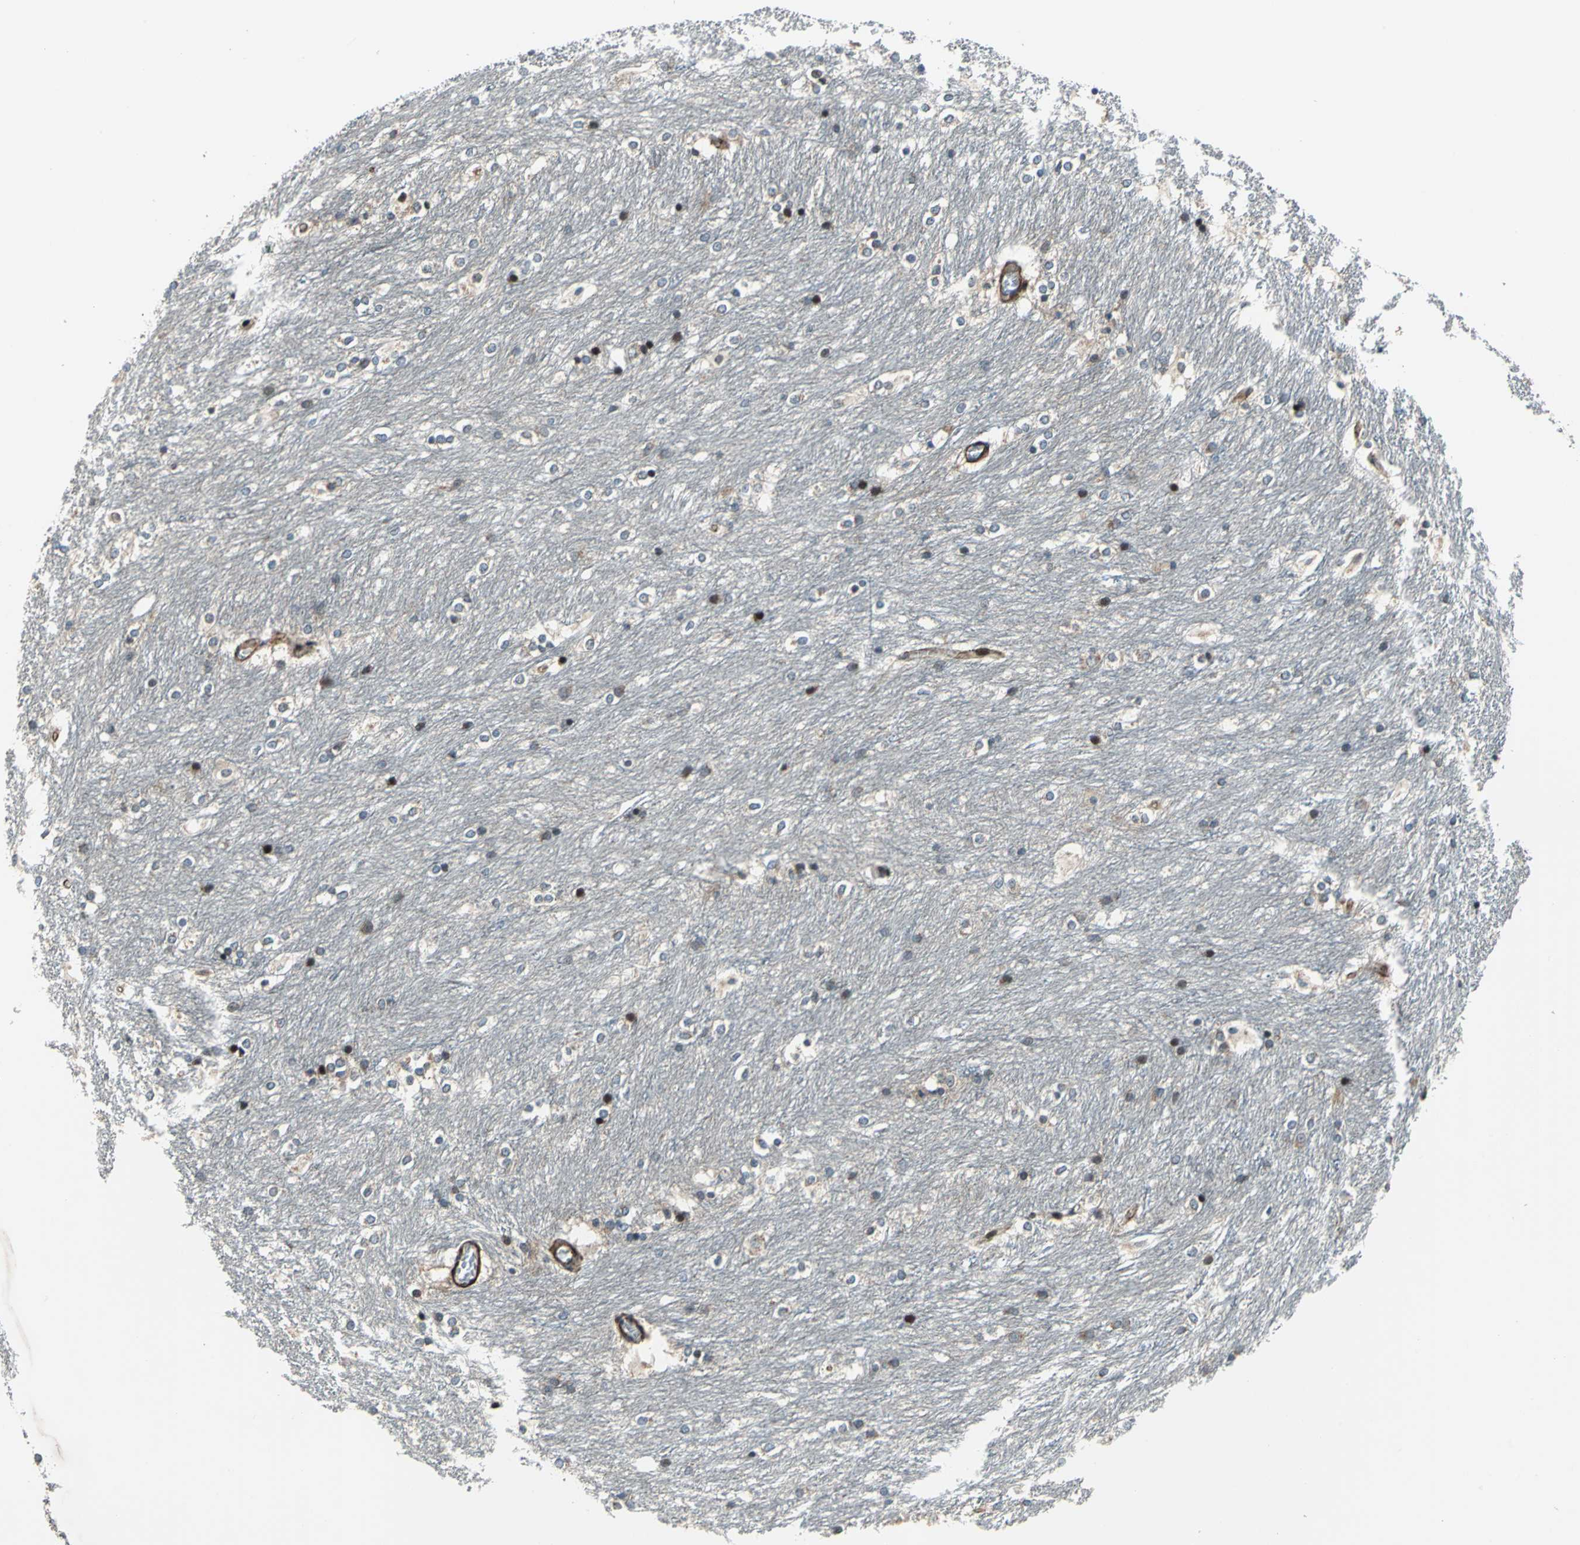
{"staining": {"intensity": "strong", "quantity": "<25%", "location": "nuclear"}, "tissue": "caudate", "cell_type": "Glial cells", "image_type": "normal", "snomed": [{"axis": "morphology", "description": "Normal tissue, NOS"}, {"axis": "topography", "description": "Lateral ventricle wall"}], "caption": "This photomicrograph reveals immunohistochemistry staining of benign caudate, with medium strong nuclear expression in approximately <25% of glial cells.", "gene": "AATF", "patient": {"sex": "female", "age": 19}}